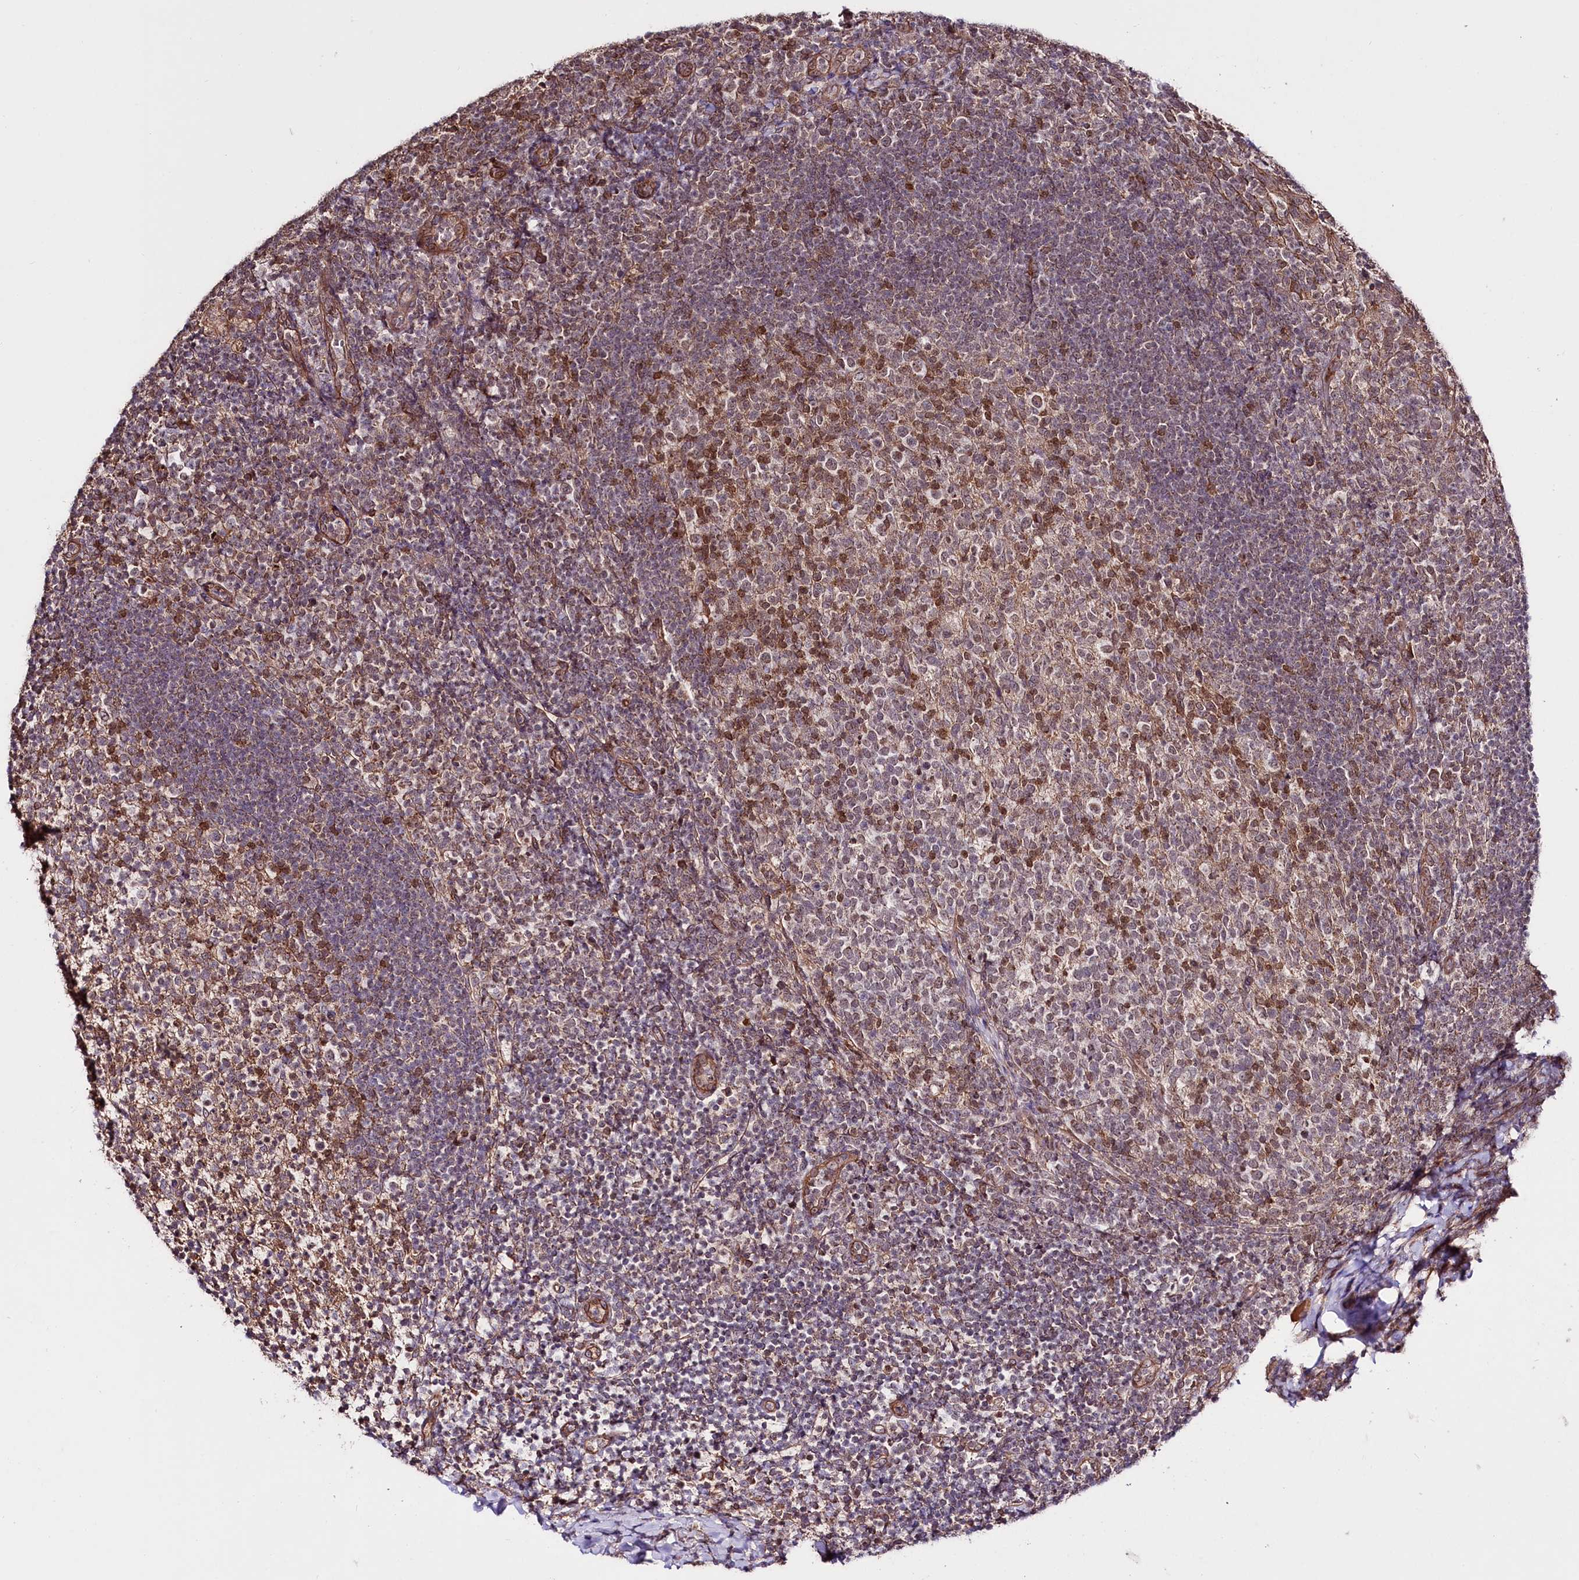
{"staining": {"intensity": "moderate", "quantity": "<25%", "location": "nuclear"}, "tissue": "tonsil", "cell_type": "Germinal center cells", "image_type": "normal", "snomed": [{"axis": "morphology", "description": "Normal tissue, NOS"}, {"axis": "topography", "description": "Tonsil"}], "caption": "High-magnification brightfield microscopy of normal tonsil stained with DAB (3,3'-diaminobenzidine) (brown) and counterstained with hematoxylin (blue). germinal center cells exhibit moderate nuclear staining is seen in approximately<25% of cells. Using DAB (3,3'-diaminobenzidine) (brown) and hematoxylin (blue) stains, captured at high magnification using brightfield microscopy.", "gene": "TAFAZZIN", "patient": {"sex": "female", "age": 10}}